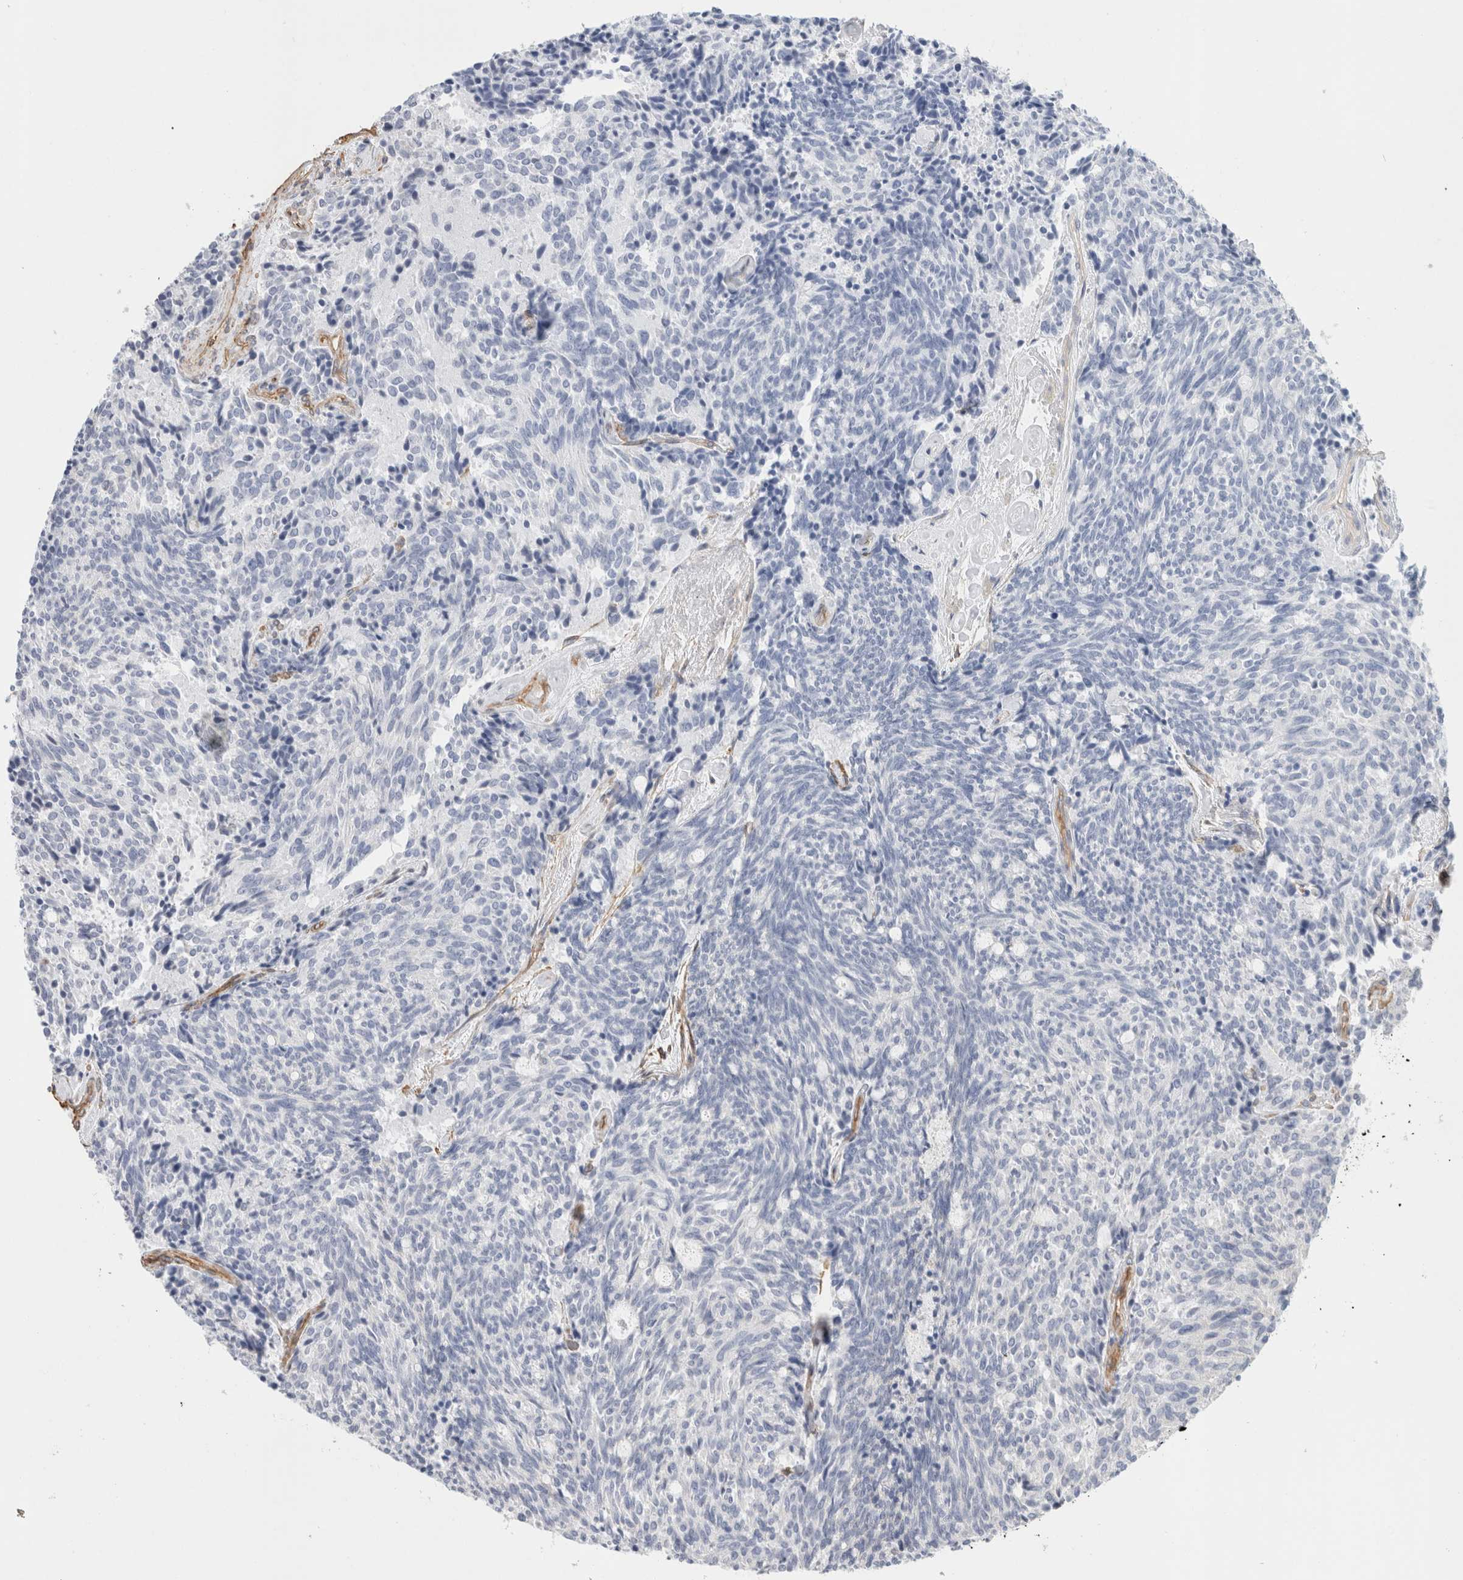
{"staining": {"intensity": "negative", "quantity": "none", "location": "none"}, "tissue": "carcinoid", "cell_type": "Tumor cells", "image_type": "cancer", "snomed": [{"axis": "morphology", "description": "Carcinoid, malignant, NOS"}, {"axis": "topography", "description": "Pancreas"}], "caption": "Protein analysis of malignant carcinoid displays no significant staining in tumor cells.", "gene": "JMJD4", "patient": {"sex": "female", "age": 54}}